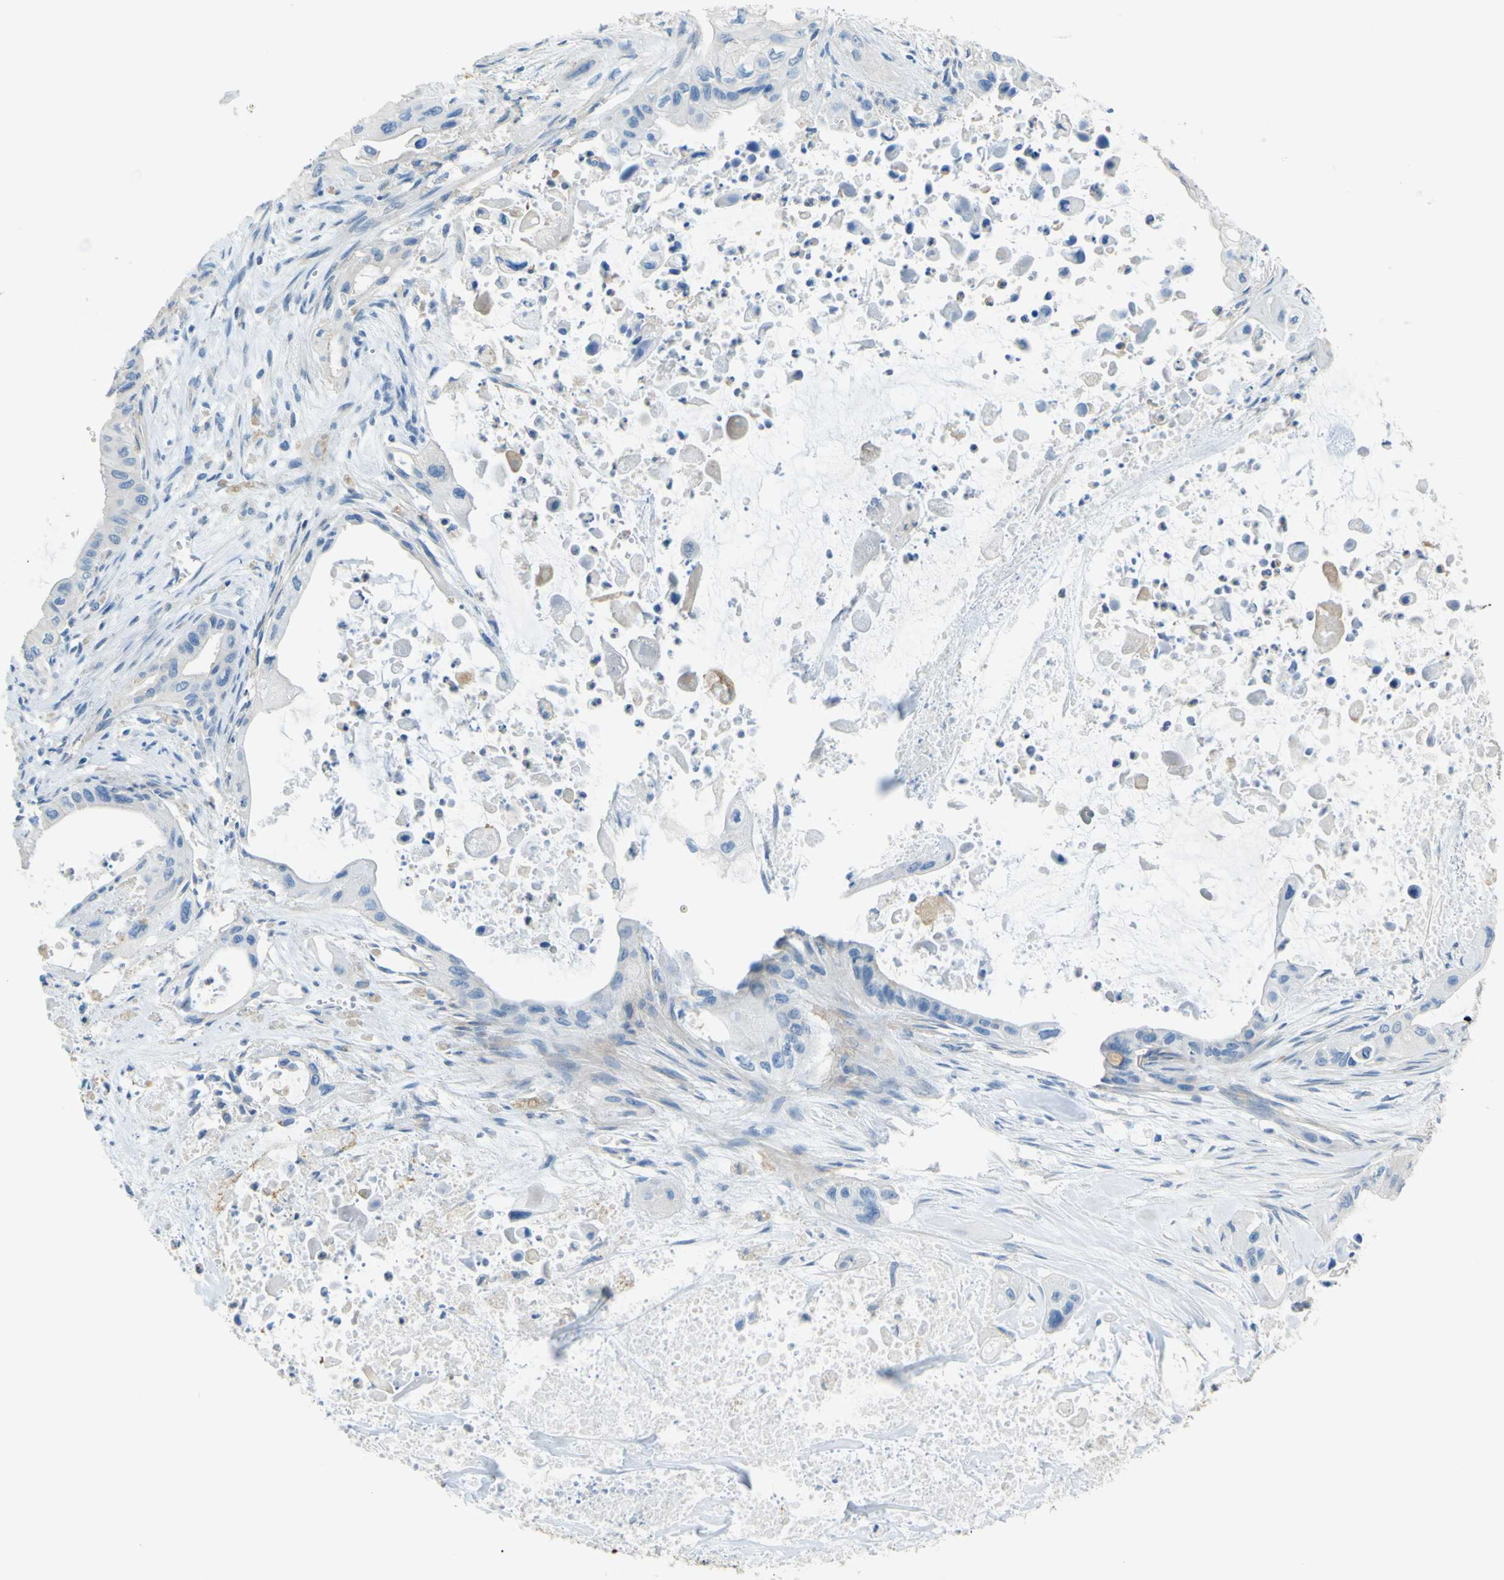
{"staining": {"intensity": "negative", "quantity": "none", "location": "none"}, "tissue": "pancreatic cancer", "cell_type": "Tumor cells", "image_type": "cancer", "snomed": [{"axis": "morphology", "description": "Adenocarcinoma, NOS"}, {"axis": "topography", "description": "Pancreas"}], "caption": "This is an IHC image of adenocarcinoma (pancreatic). There is no positivity in tumor cells.", "gene": "OGN", "patient": {"sex": "male", "age": 73}}